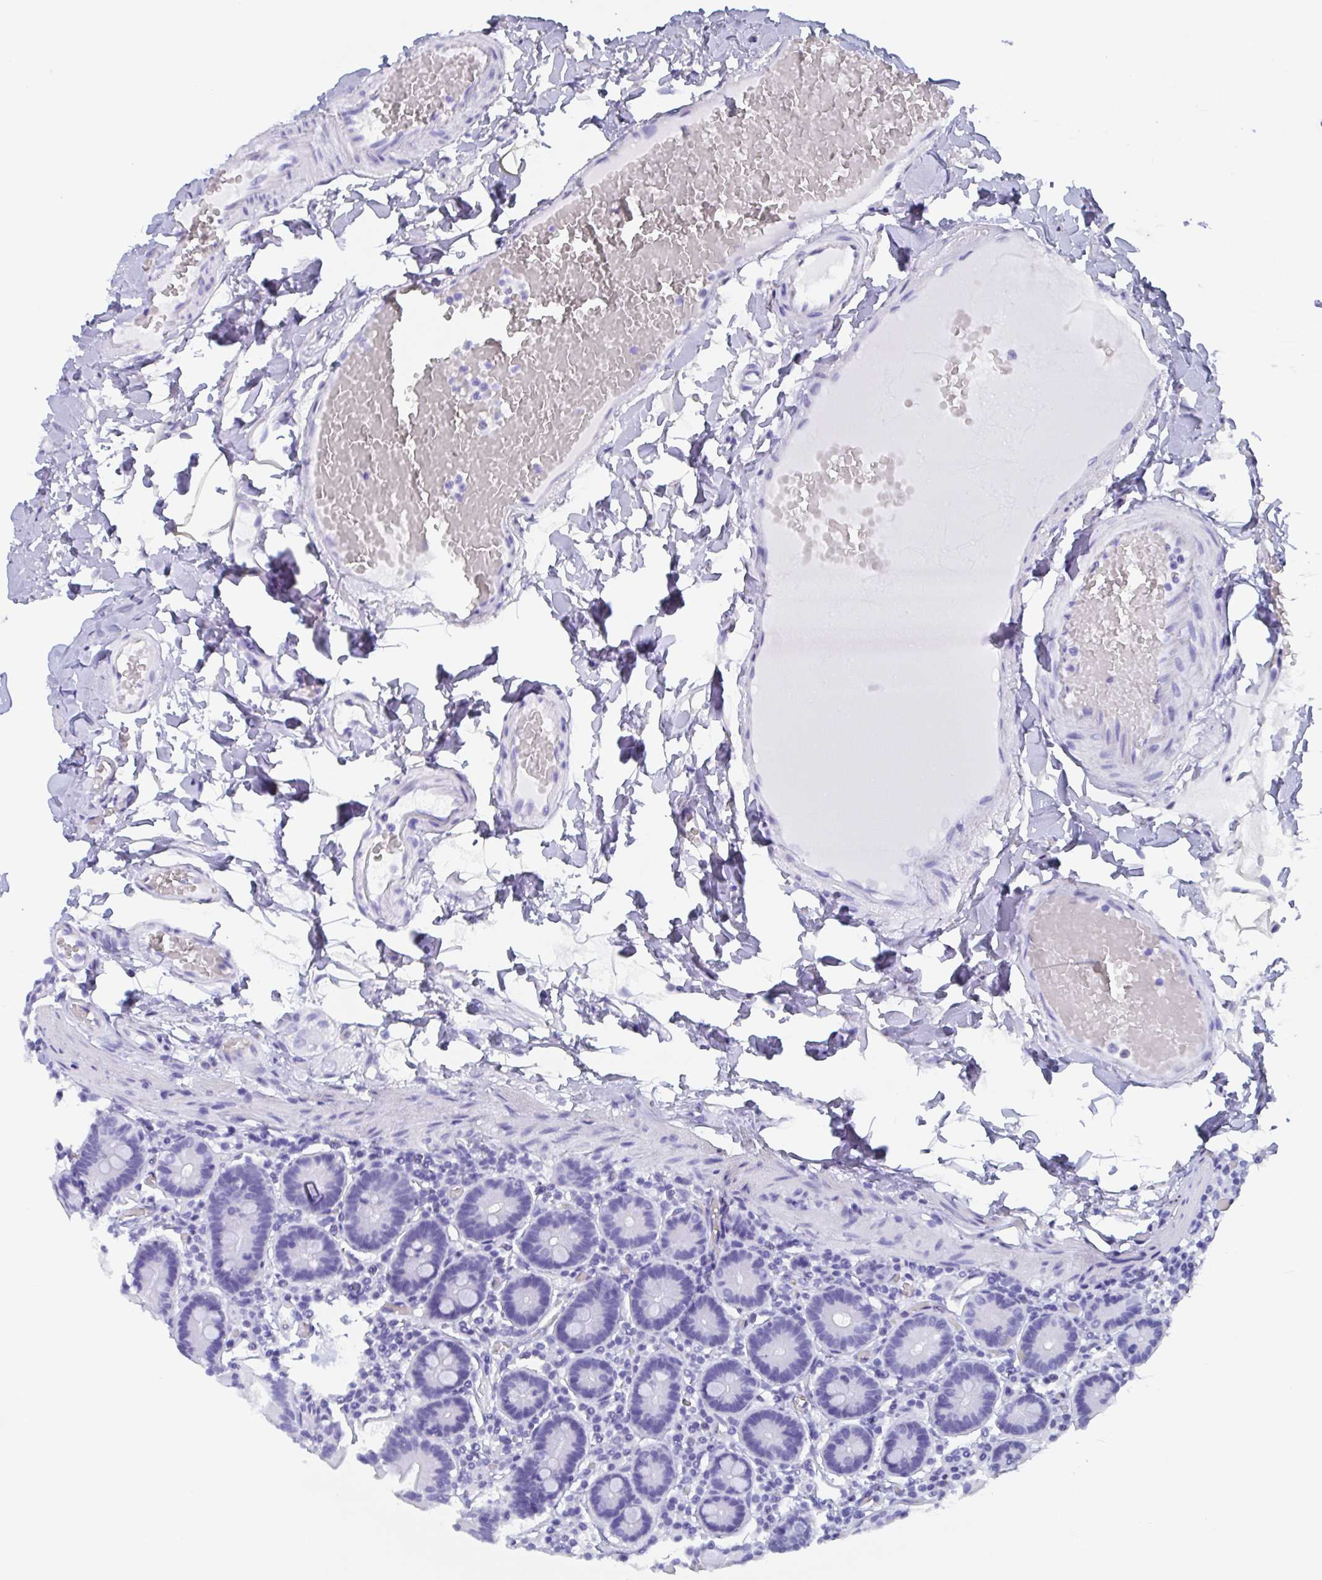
{"staining": {"intensity": "negative", "quantity": "none", "location": "none"}, "tissue": "duodenum", "cell_type": "Glandular cells", "image_type": "normal", "snomed": [{"axis": "morphology", "description": "Normal tissue, NOS"}, {"axis": "topography", "description": "Duodenum"}], "caption": "IHC photomicrograph of normal duodenum: duodenum stained with DAB (3,3'-diaminobenzidine) shows no significant protein staining in glandular cells.", "gene": "AGFG2", "patient": {"sex": "female", "age": 62}}